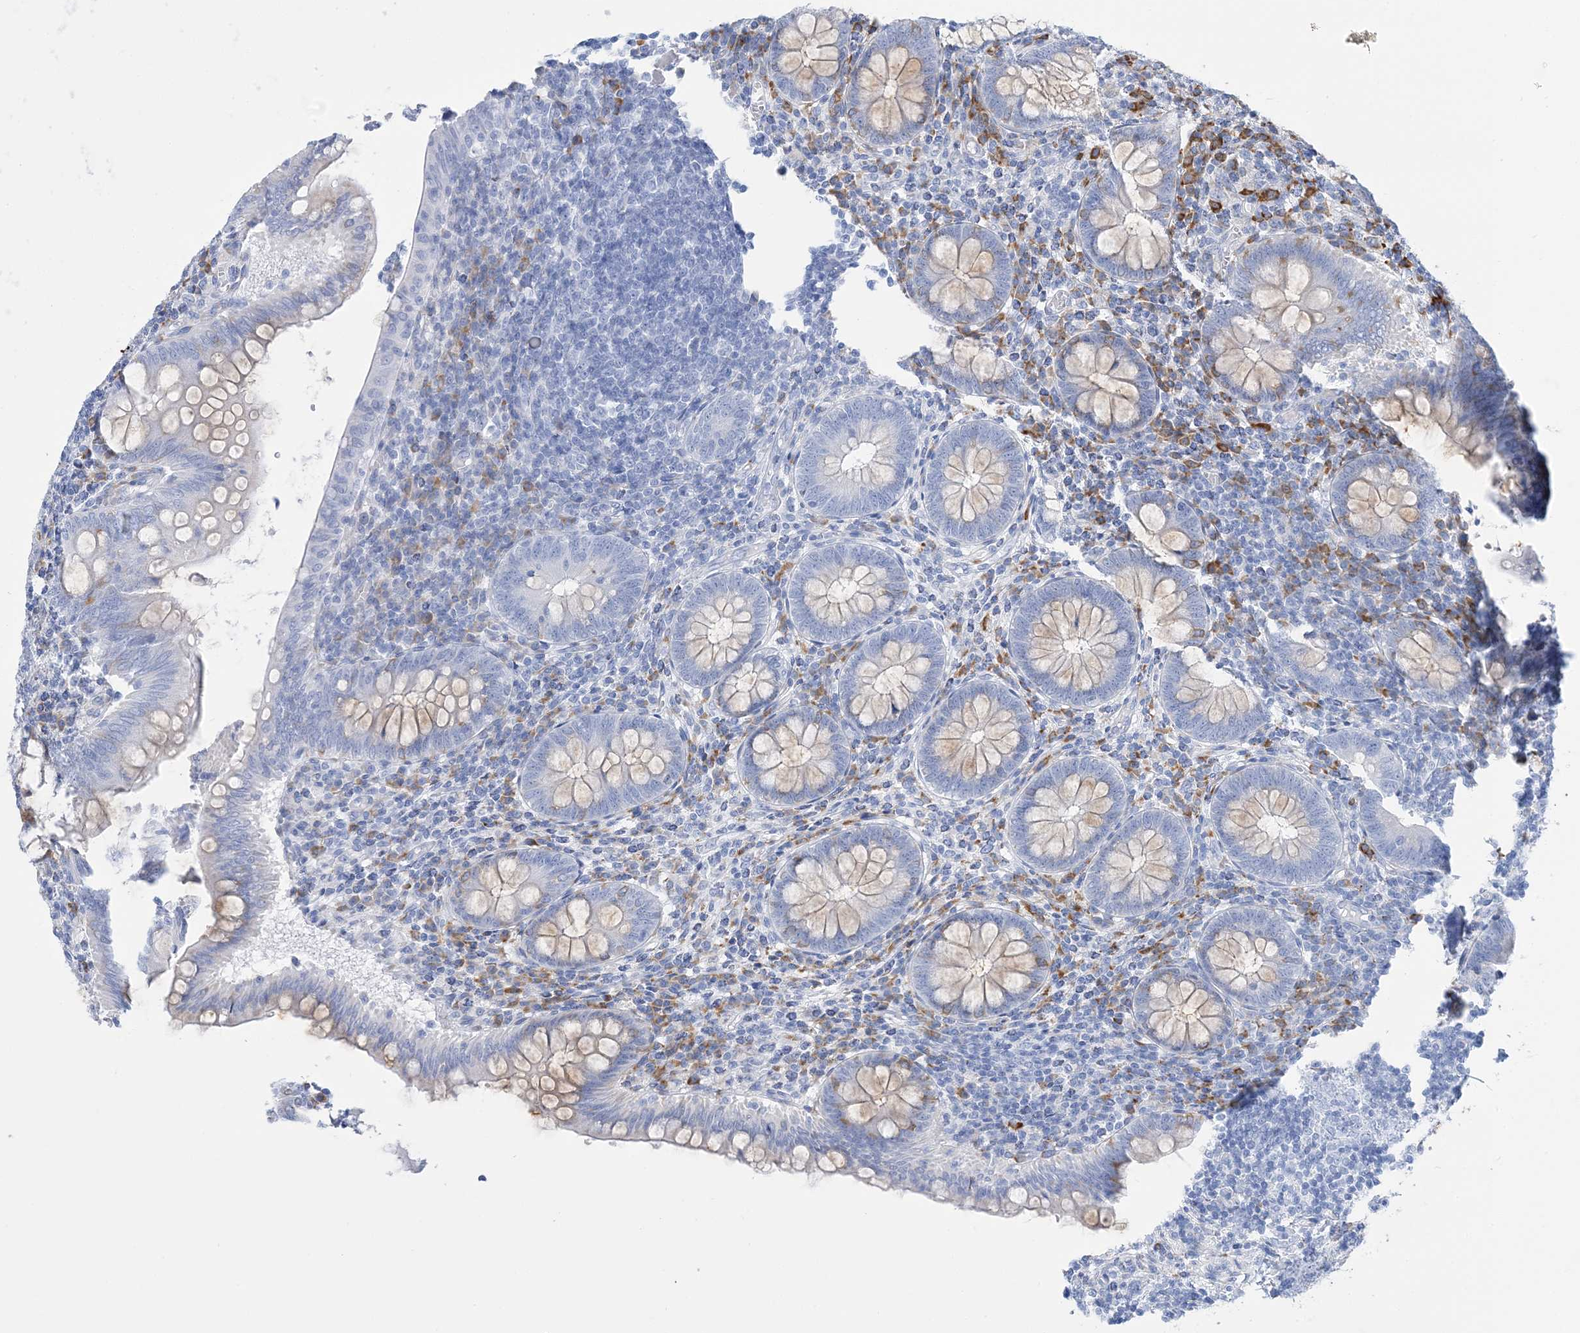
{"staining": {"intensity": "weak", "quantity": "25%-75%", "location": "cytoplasmic/membranous"}, "tissue": "appendix", "cell_type": "Glandular cells", "image_type": "normal", "snomed": [{"axis": "morphology", "description": "Normal tissue, NOS"}, {"axis": "topography", "description": "Appendix"}], "caption": "Immunohistochemical staining of benign appendix shows low levels of weak cytoplasmic/membranous positivity in approximately 25%-75% of glandular cells. Nuclei are stained in blue.", "gene": "TSPYL6", "patient": {"sex": "male", "age": 14}}